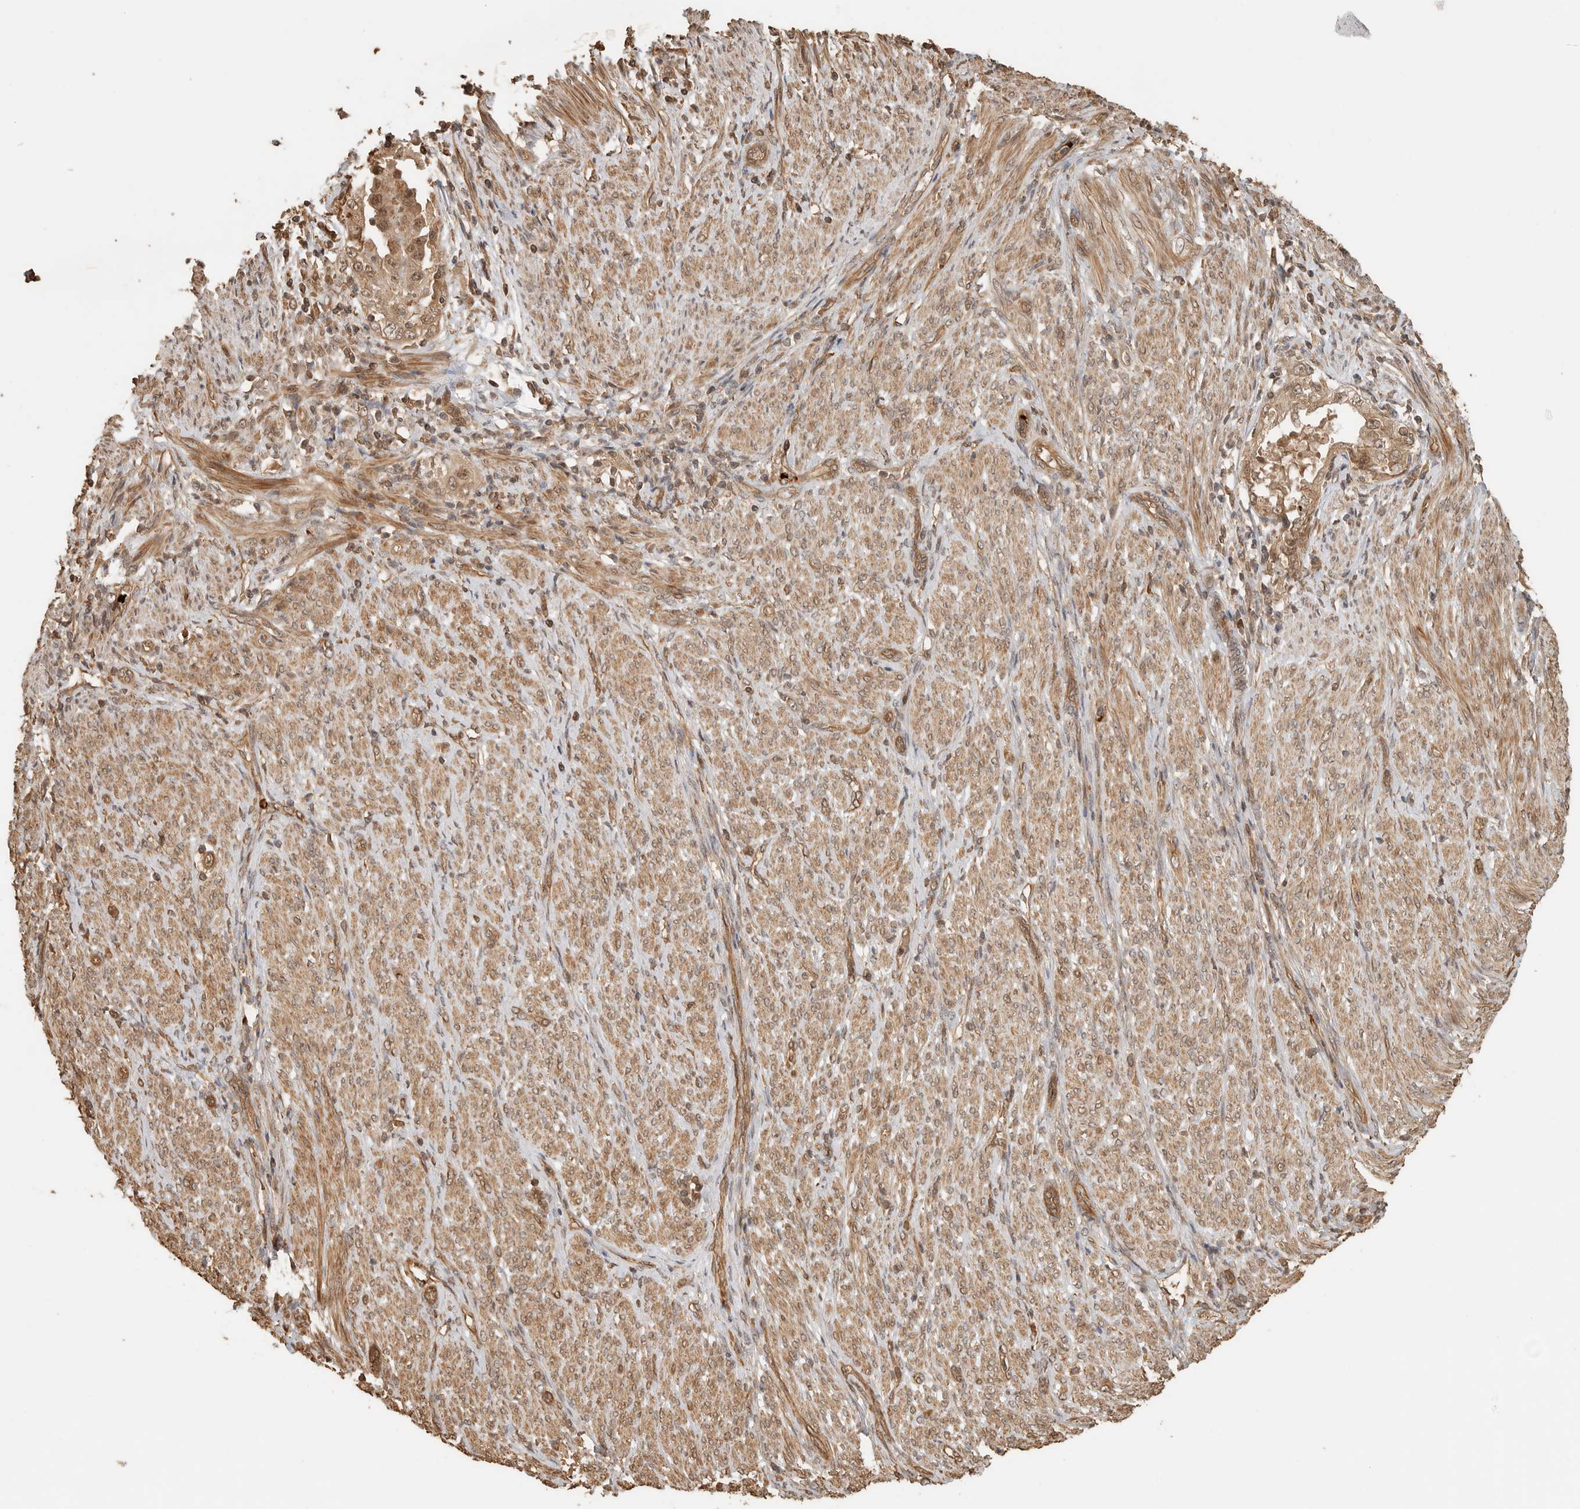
{"staining": {"intensity": "moderate", "quantity": ">75%", "location": "cytoplasmic/membranous,nuclear"}, "tissue": "endometrial cancer", "cell_type": "Tumor cells", "image_type": "cancer", "snomed": [{"axis": "morphology", "description": "Adenocarcinoma, NOS"}, {"axis": "topography", "description": "Endometrium"}], "caption": "Endometrial cancer (adenocarcinoma) stained with a protein marker shows moderate staining in tumor cells.", "gene": "OTUD6B", "patient": {"sex": "female", "age": 85}}